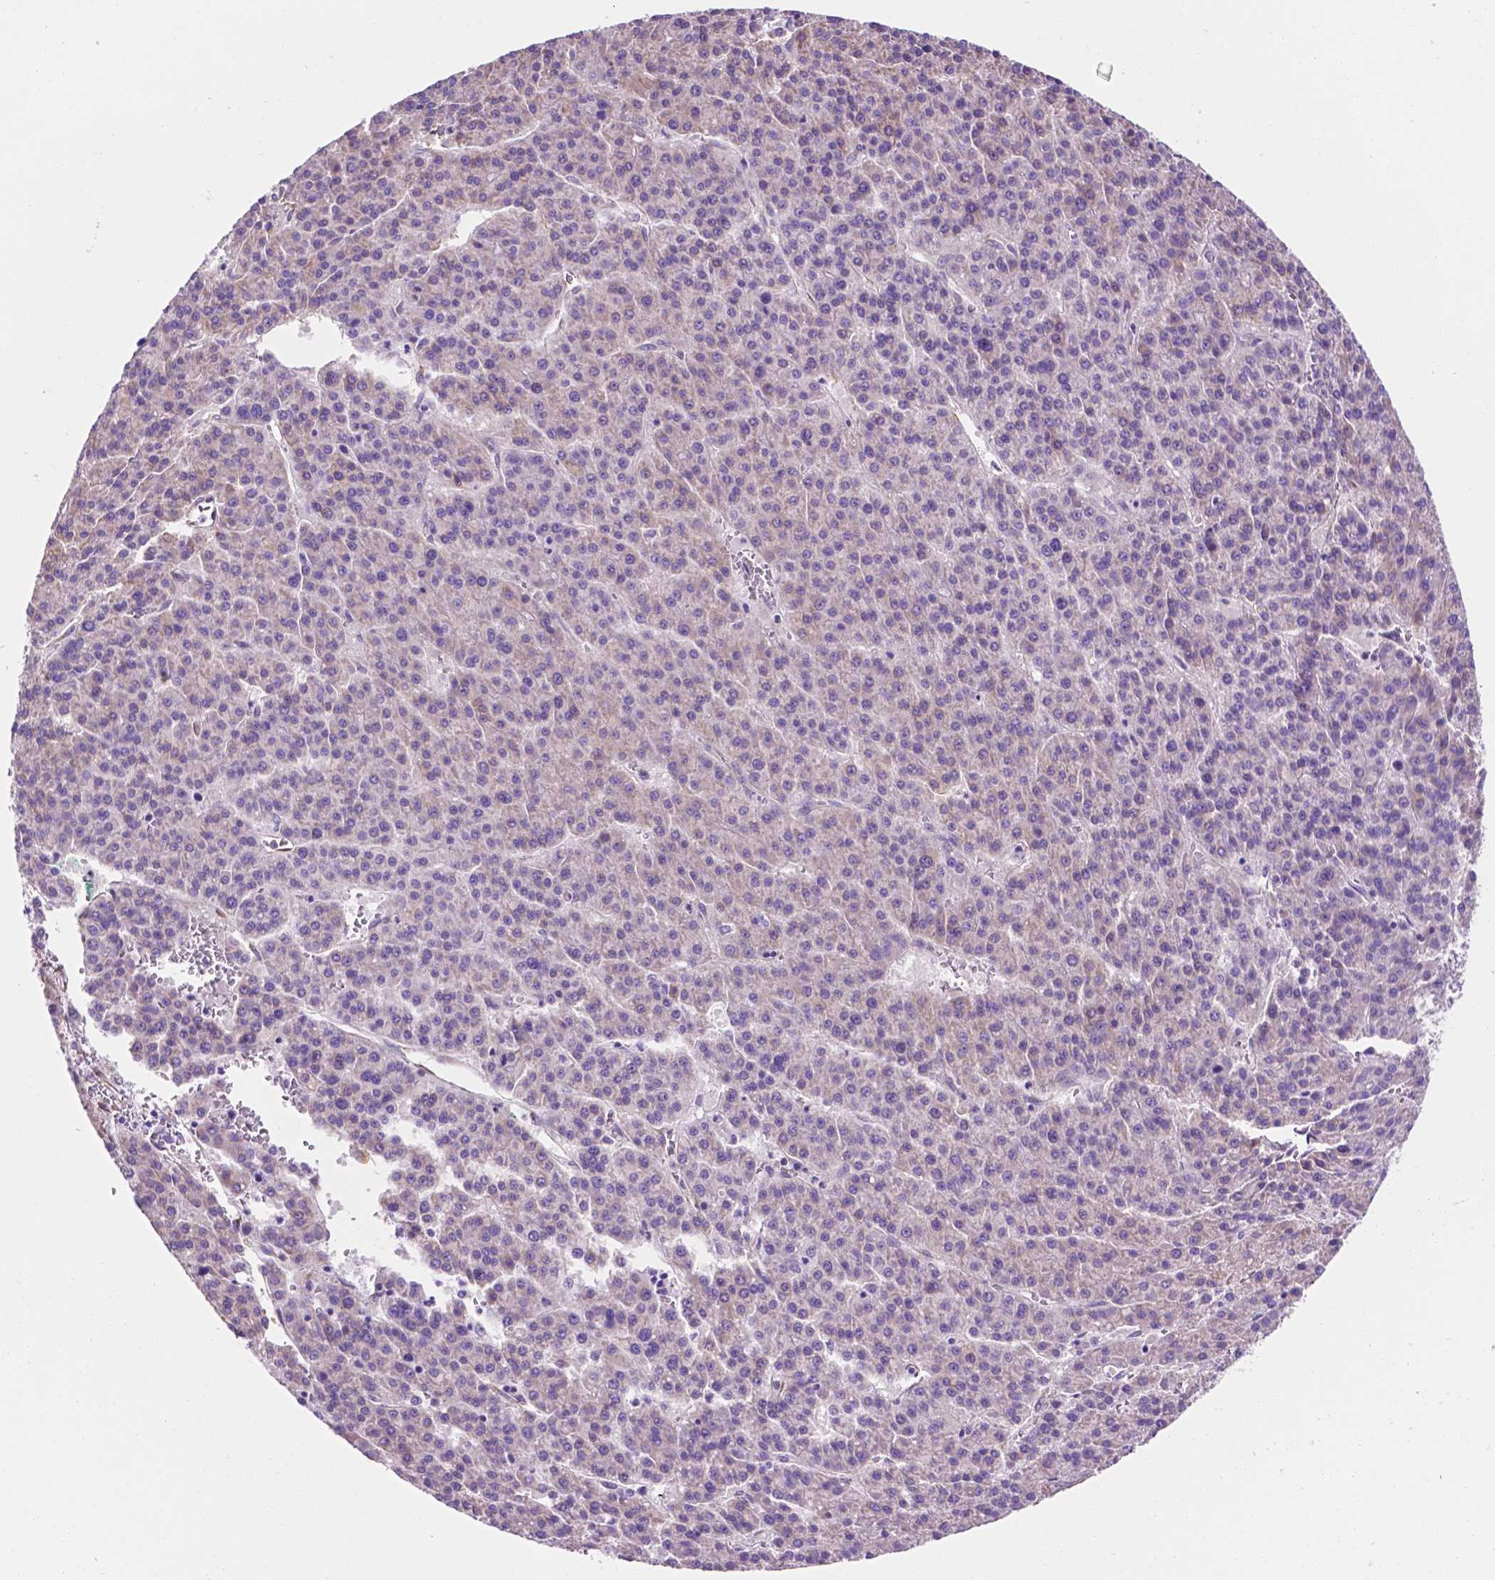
{"staining": {"intensity": "negative", "quantity": "none", "location": "none"}, "tissue": "liver cancer", "cell_type": "Tumor cells", "image_type": "cancer", "snomed": [{"axis": "morphology", "description": "Carcinoma, Hepatocellular, NOS"}, {"axis": "topography", "description": "Liver"}], "caption": "An immunohistochemistry photomicrograph of liver cancer is shown. There is no staining in tumor cells of liver cancer. (DAB immunohistochemistry, high magnification).", "gene": "CEACAM7", "patient": {"sex": "female", "age": 58}}